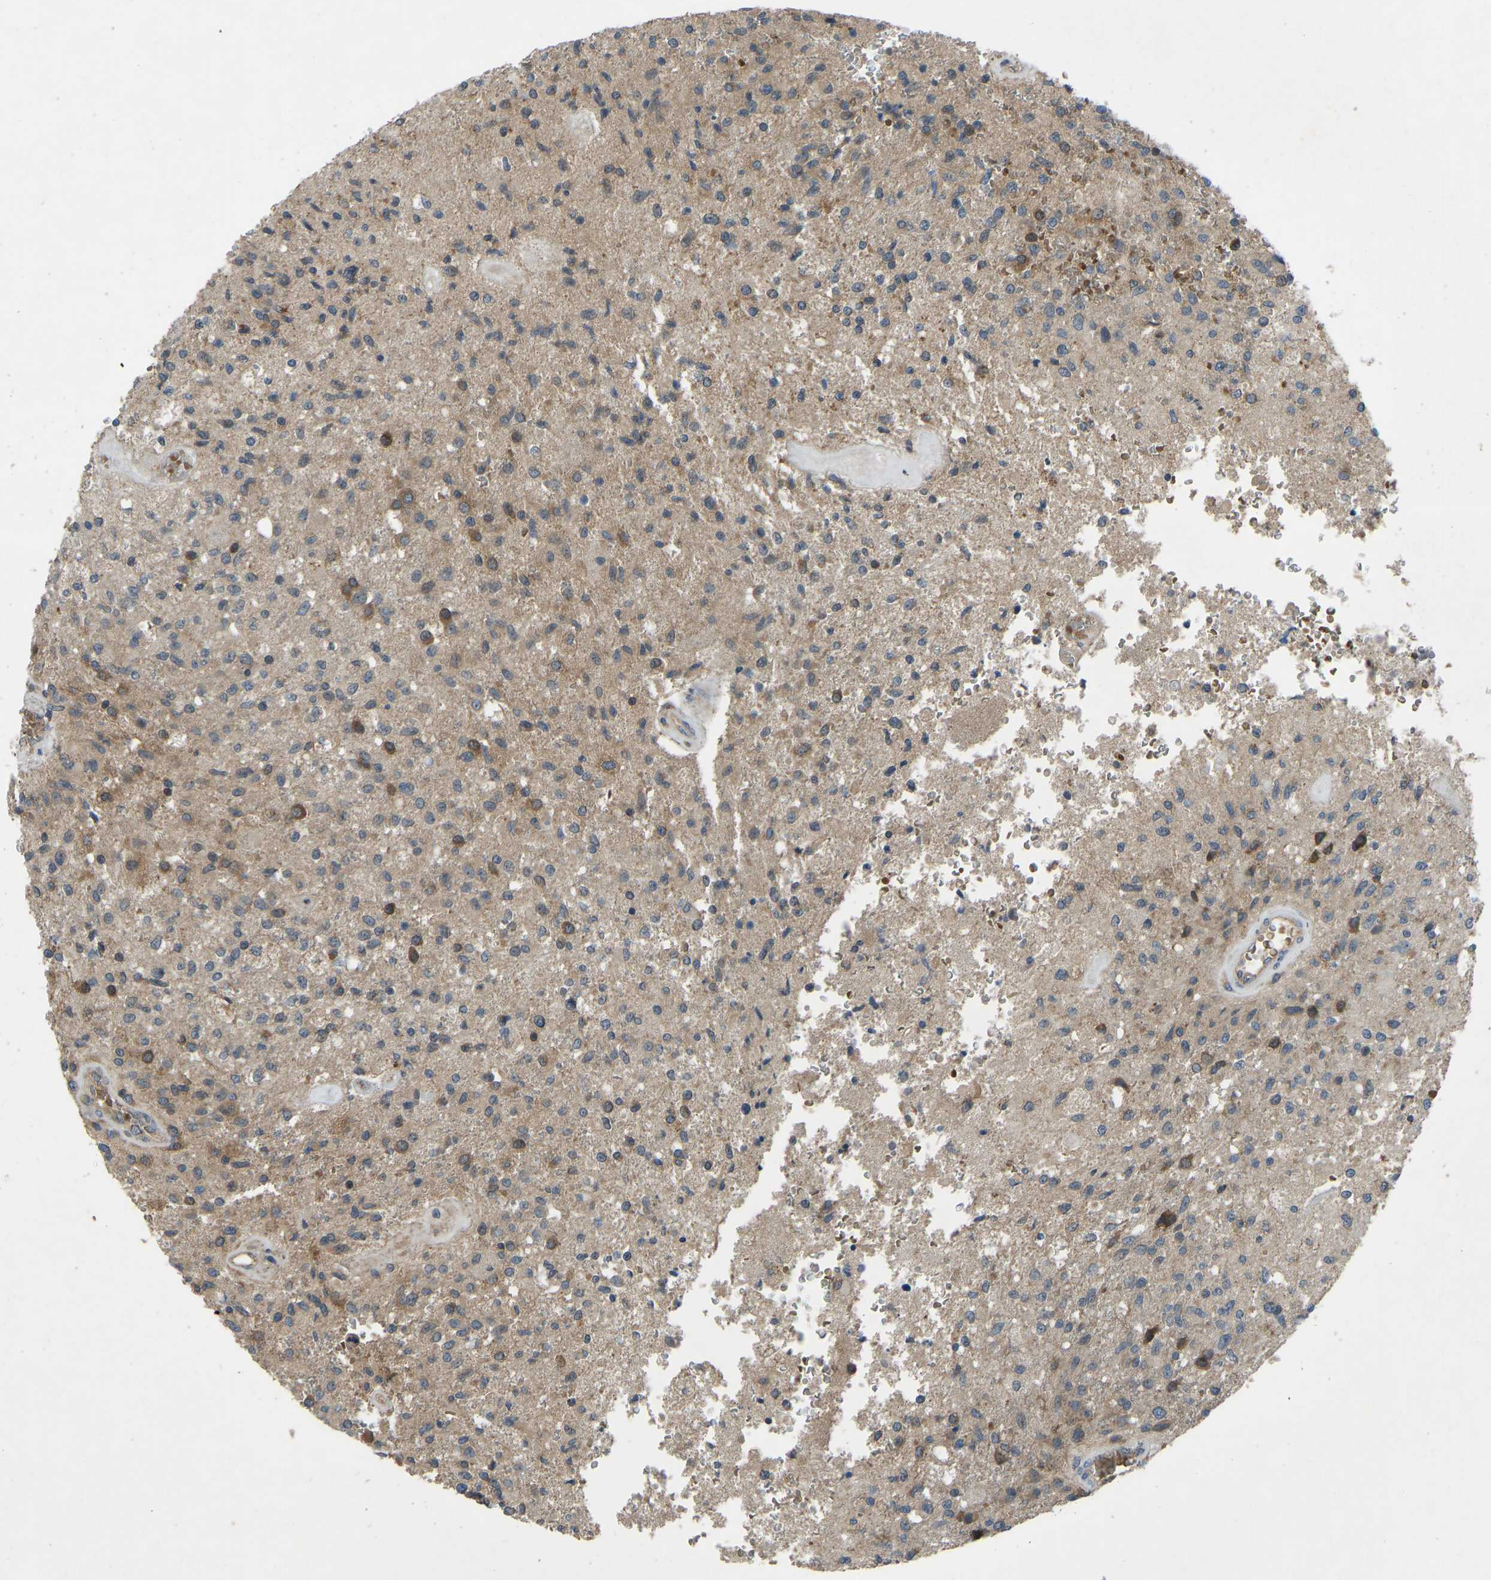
{"staining": {"intensity": "moderate", "quantity": "25%-75%", "location": "cytoplasmic/membranous"}, "tissue": "glioma", "cell_type": "Tumor cells", "image_type": "cancer", "snomed": [{"axis": "morphology", "description": "Normal tissue, NOS"}, {"axis": "morphology", "description": "Glioma, malignant, High grade"}, {"axis": "topography", "description": "Cerebral cortex"}], "caption": "Brown immunohistochemical staining in human malignant high-grade glioma displays moderate cytoplasmic/membranous expression in approximately 25%-75% of tumor cells.", "gene": "ZNF71", "patient": {"sex": "male", "age": 77}}